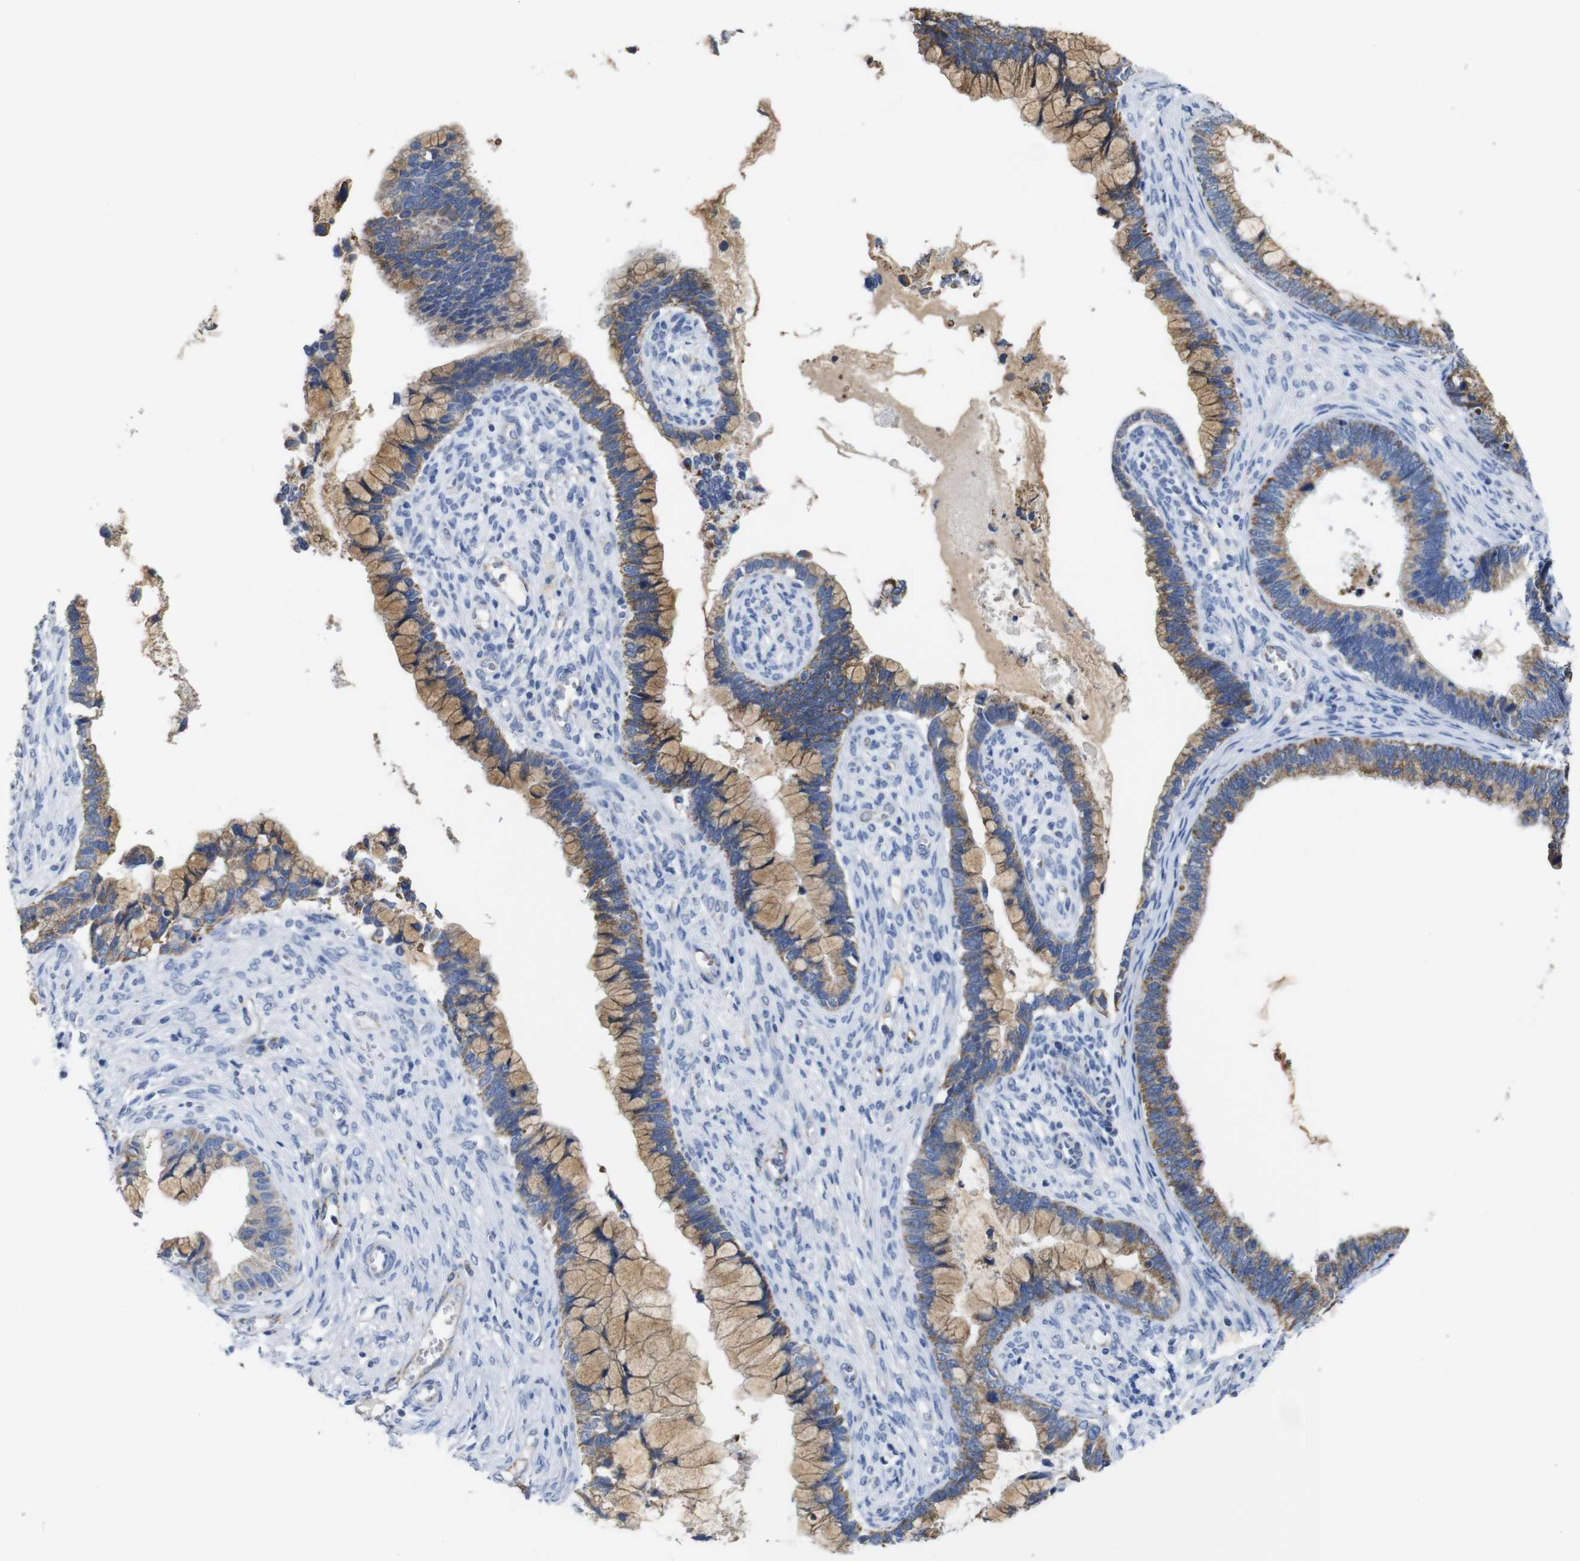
{"staining": {"intensity": "moderate", "quantity": ">75%", "location": "cytoplasmic/membranous"}, "tissue": "cervical cancer", "cell_type": "Tumor cells", "image_type": "cancer", "snomed": [{"axis": "morphology", "description": "Adenocarcinoma, NOS"}, {"axis": "topography", "description": "Cervix"}], "caption": "Moderate cytoplasmic/membranous staining for a protein is appreciated in about >75% of tumor cells of cervical cancer (adenocarcinoma) using immunohistochemistry (IHC).", "gene": "MAOA", "patient": {"sex": "female", "age": 44}}